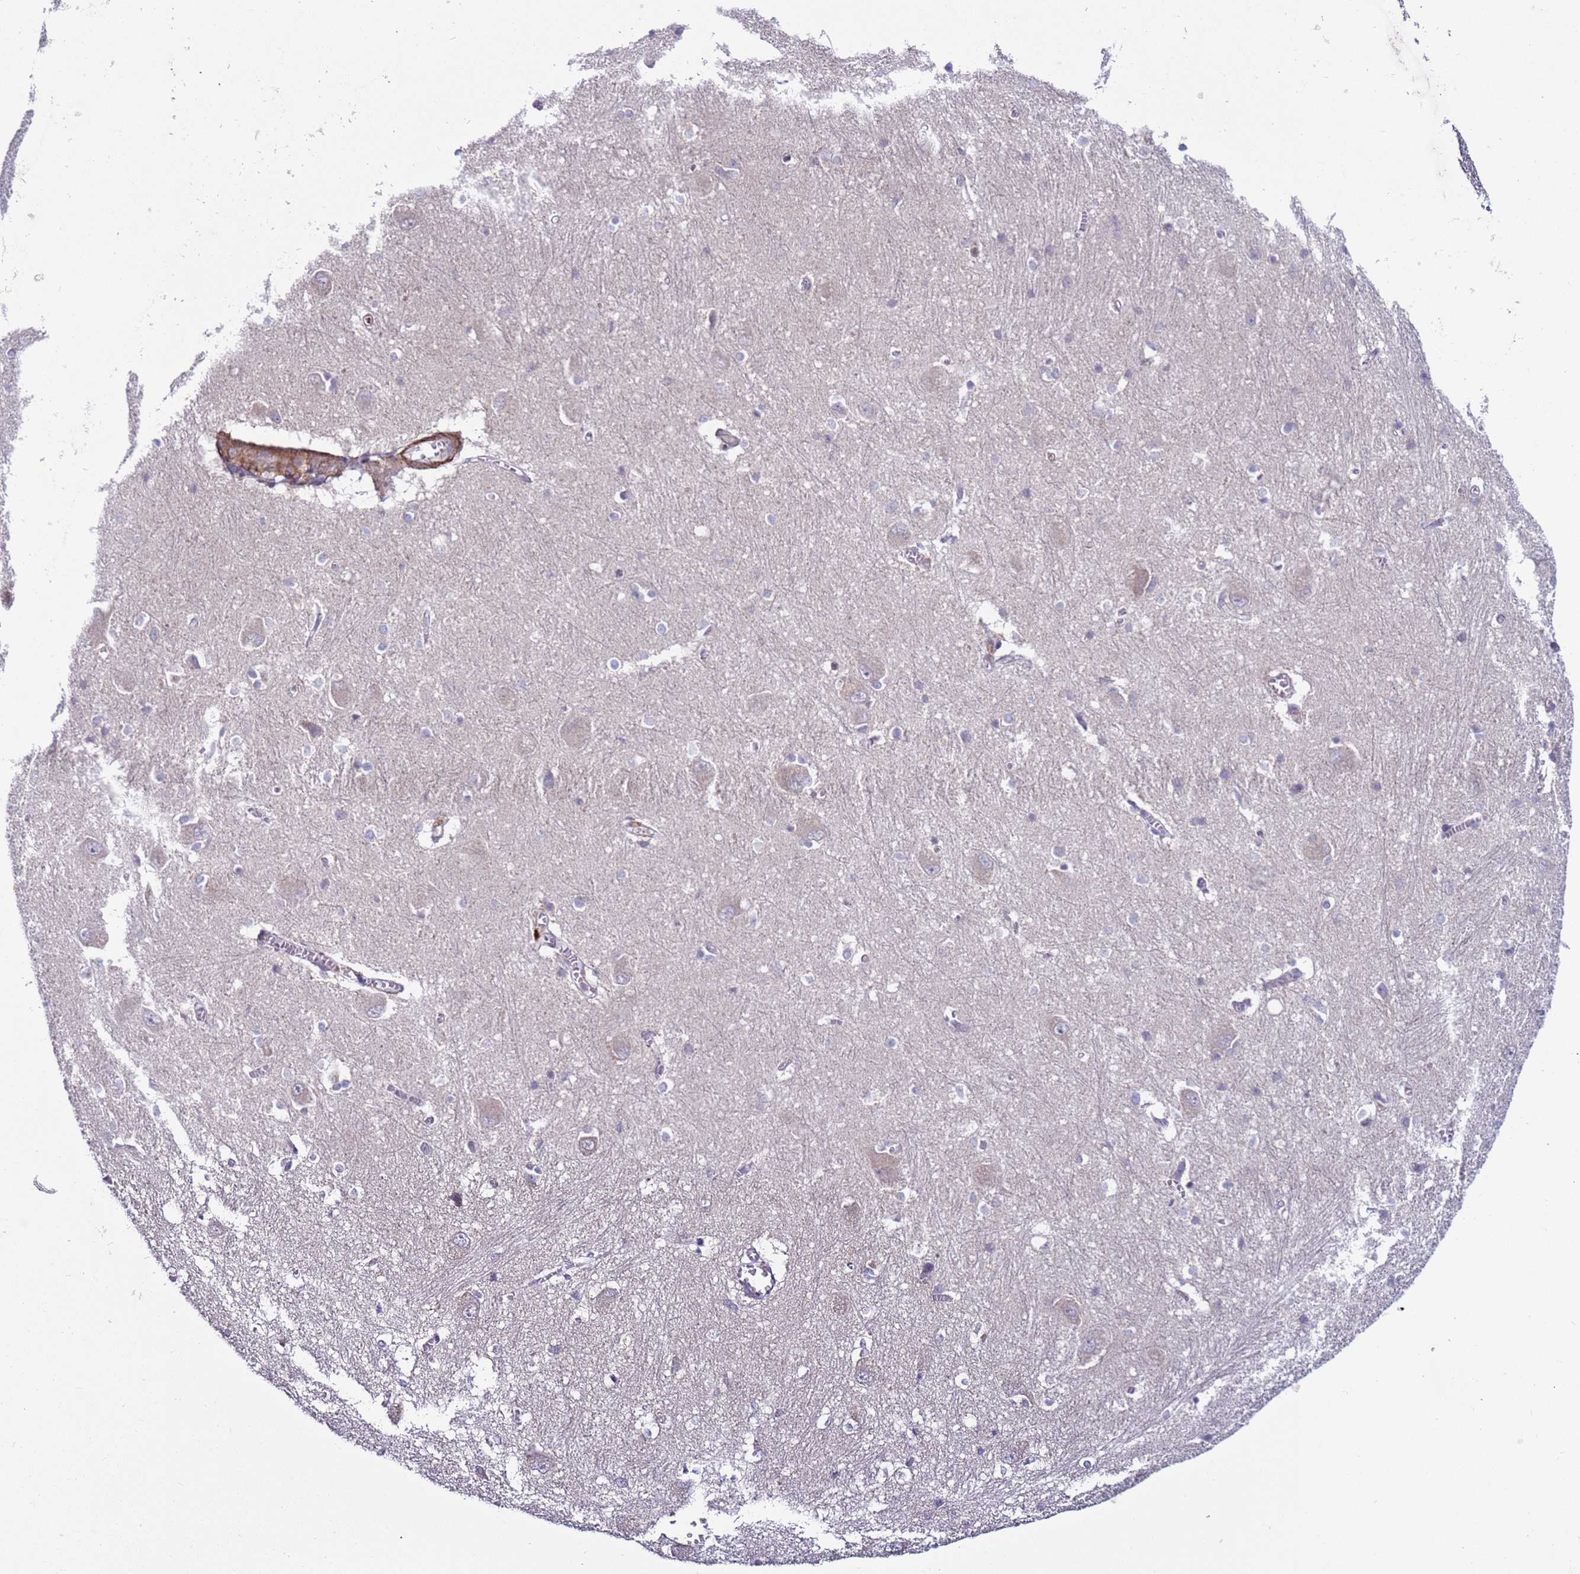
{"staining": {"intensity": "negative", "quantity": "none", "location": "none"}, "tissue": "caudate", "cell_type": "Glial cells", "image_type": "normal", "snomed": [{"axis": "morphology", "description": "Normal tissue, NOS"}, {"axis": "topography", "description": "Lateral ventricle wall"}], "caption": "High magnification brightfield microscopy of benign caudate stained with DAB (brown) and counterstained with hematoxylin (blue): glial cells show no significant expression. (Stains: DAB IHC with hematoxylin counter stain, Microscopy: brightfield microscopy at high magnification).", "gene": "SNAPC4", "patient": {"sex": "male", "age": 37}}